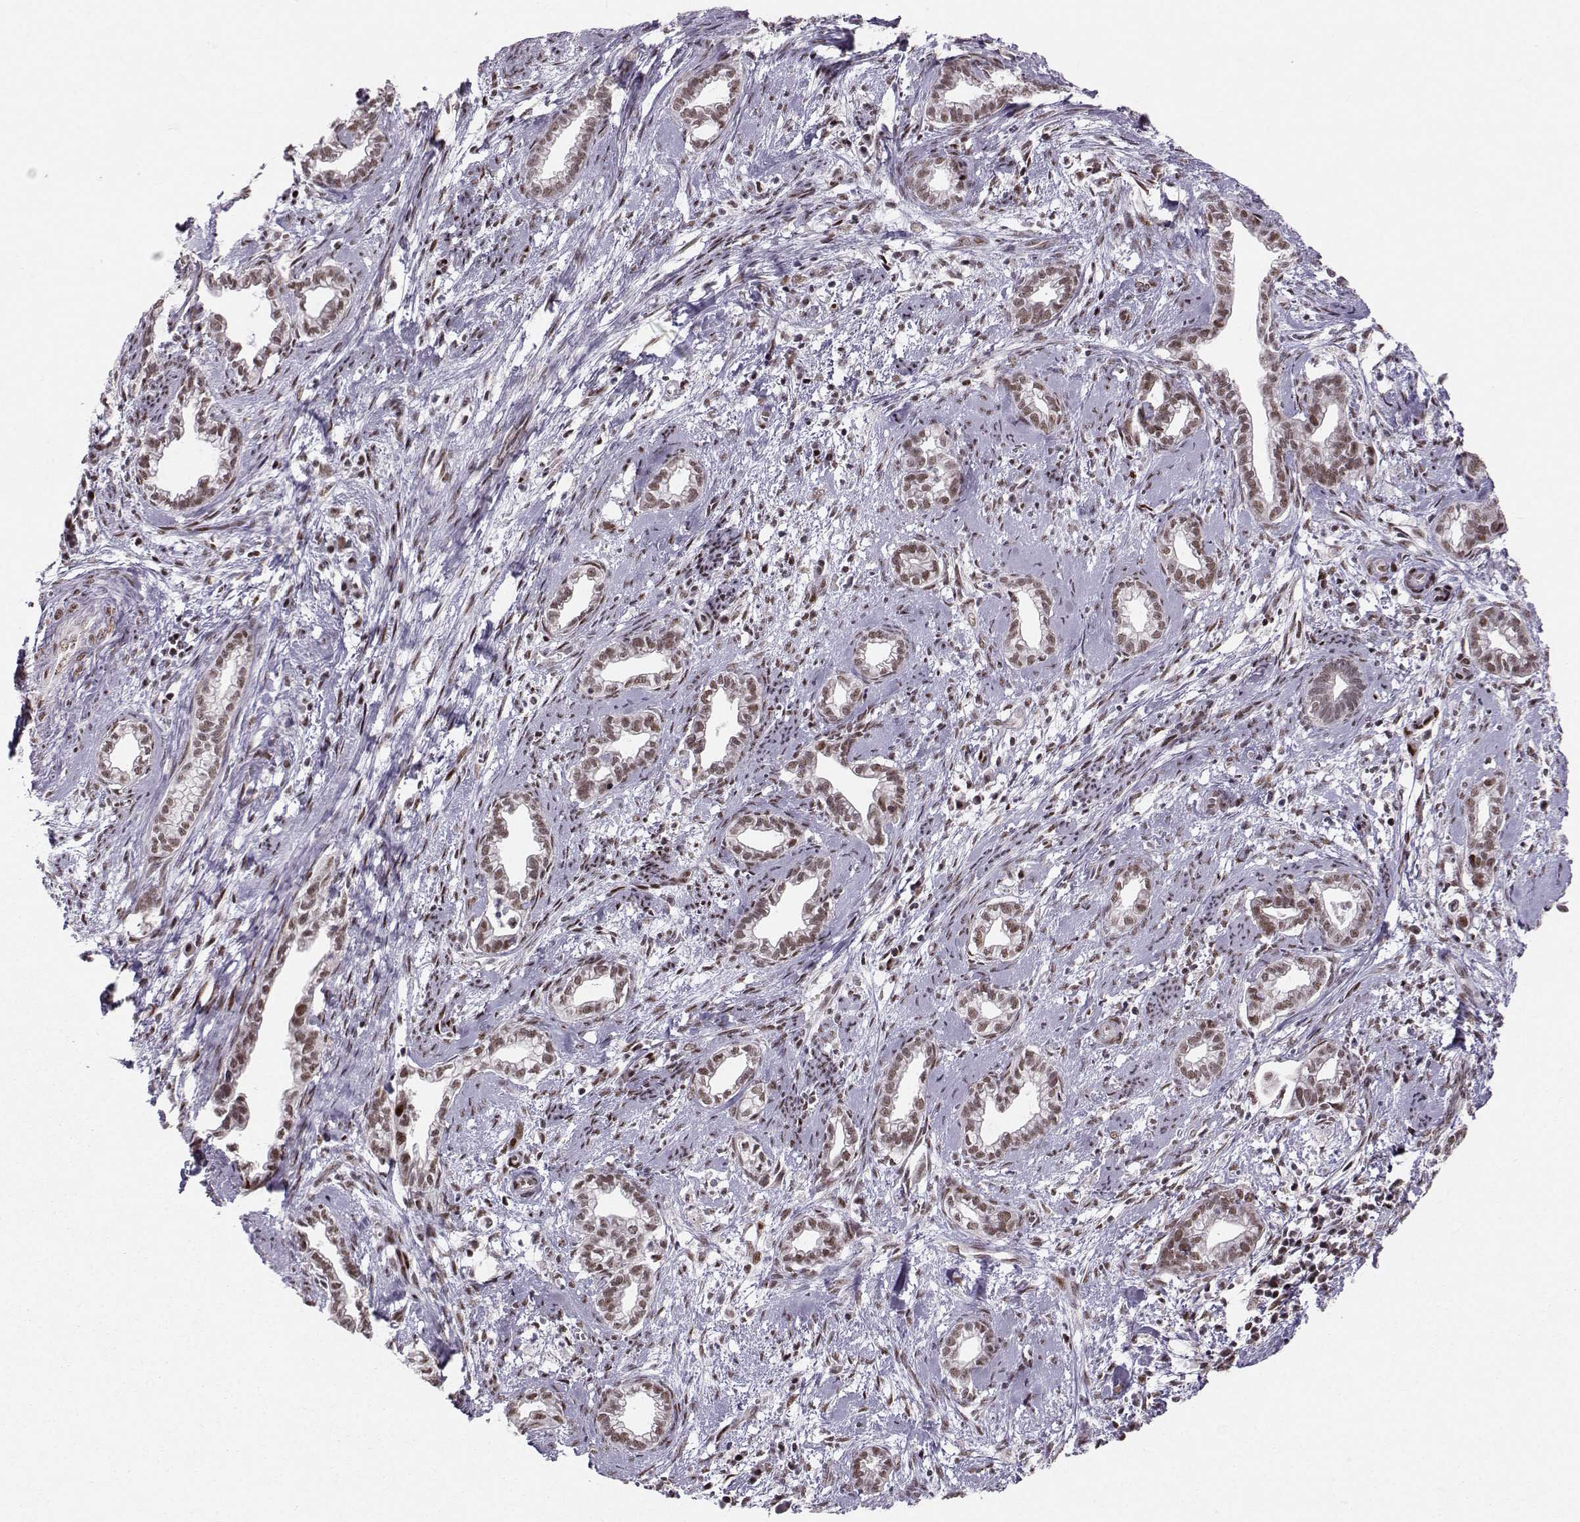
{"staining": {"intensity": "moderate", "quantity": ">75%", "location": "nuclear"}, "tissue": "cervical cancer", "cell_type": "Tumor cells", "image_type": "cancer", "snomed": [{"axis": "morphology", "description": "Adenocarcinoma, NOS"}, {"axis": "topography", "description": "Cervix"}], "caption": "DAB immunohistochemical staining of human cervical adenocarcinoma reveals moderate nuclear protein expression in about >75% of tumor cells.", "gene": "SNAPC2", "patient": {"sex": "female", "age": 62}}